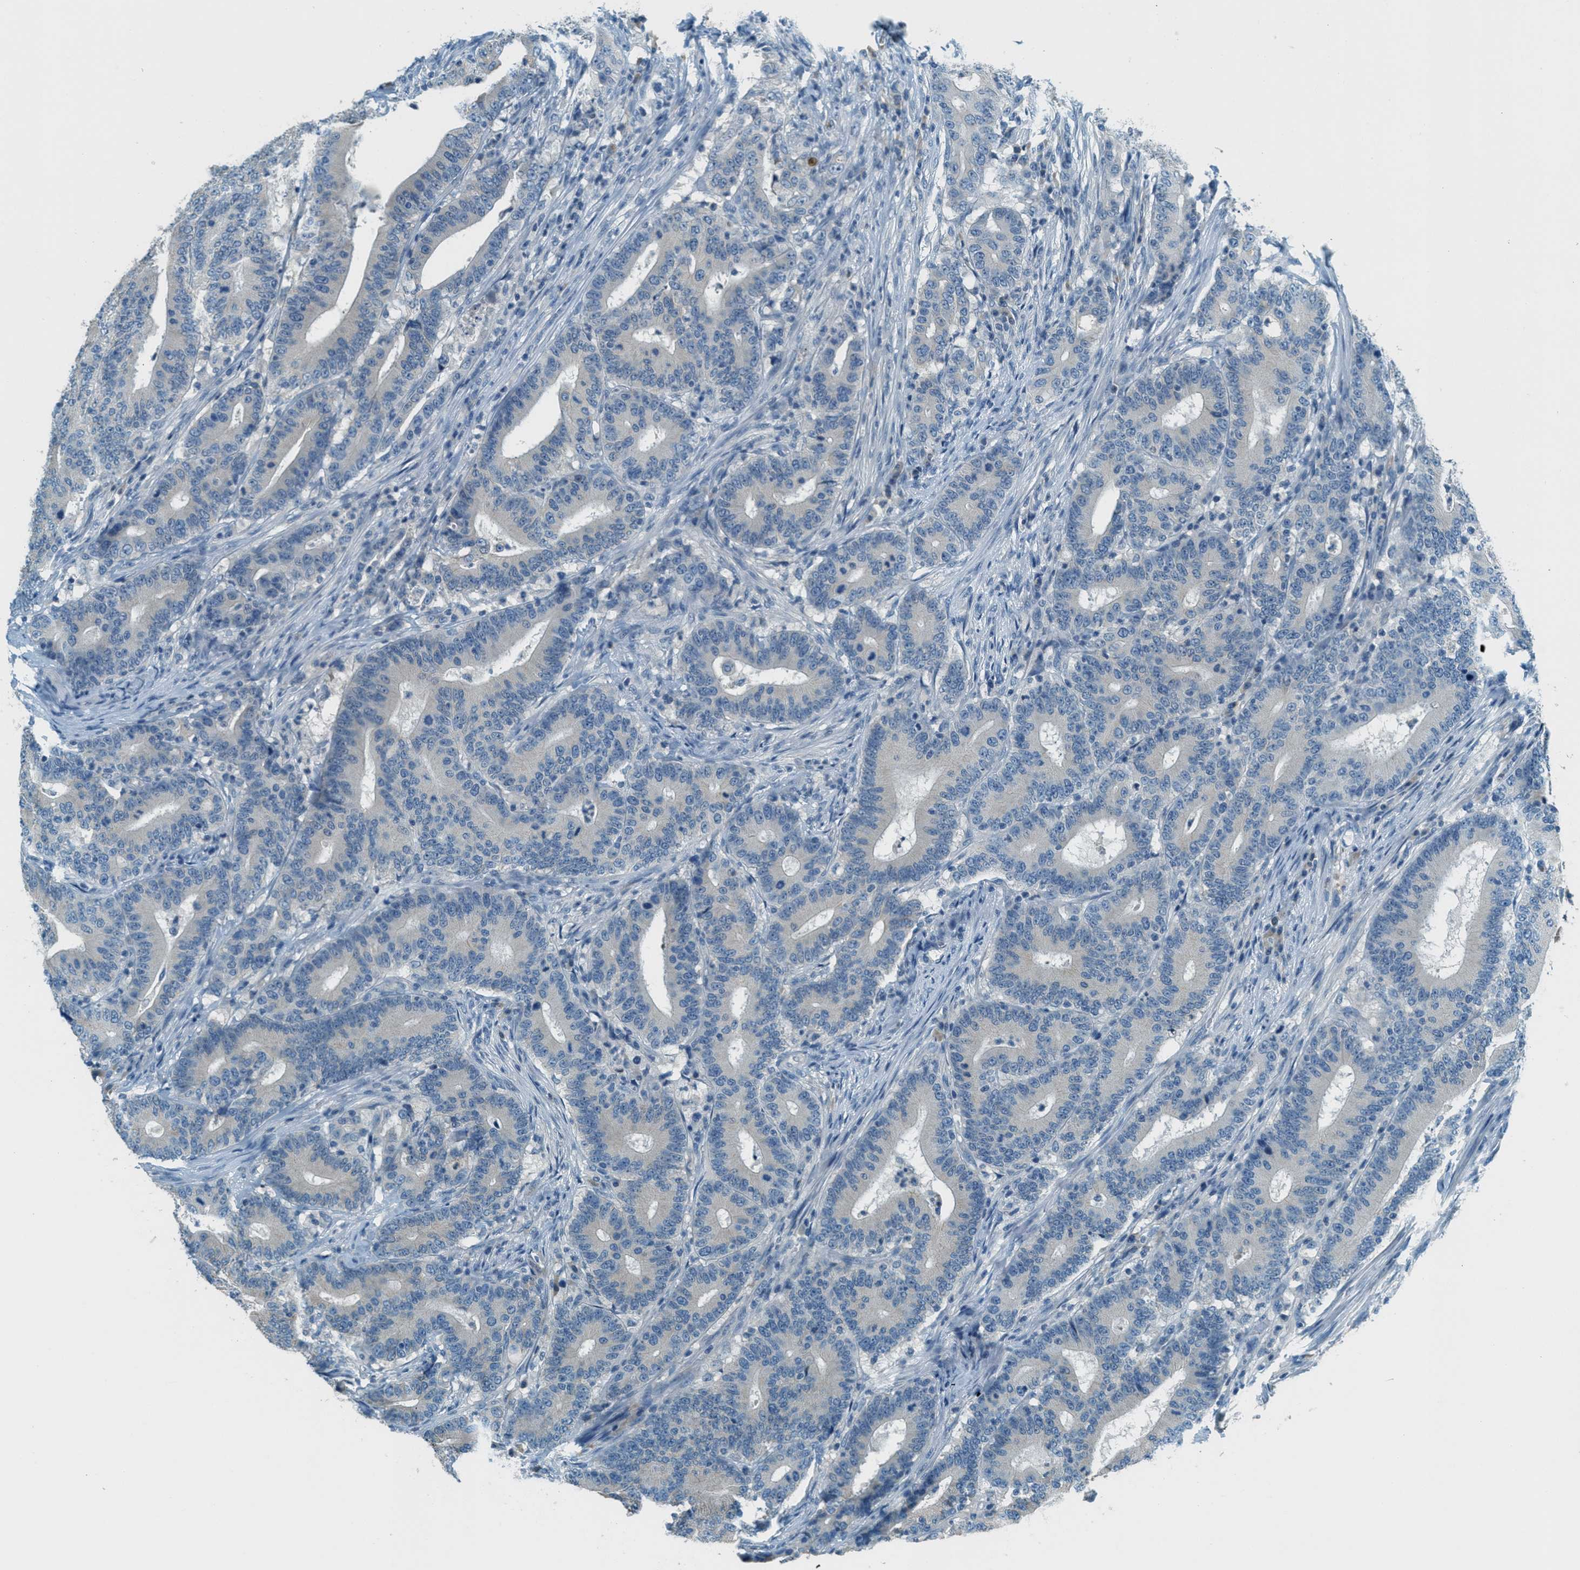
{"staining": {"intensity": "negative", "quantity": "none", "location": "none"}, "tissue": "colorectal cancer", "cell_type": "Tumor cells", "image_type": "cancer", "snomed": [{"axis": "morphology", "description": "Adenocarcinoma, NOS"}, {"axis": "topography", "description": "Colon"}], "caption": "A micrograph of human adenocarcinoma (colorectal) is negative for staining in tumor cells. (DAB (3,3'-diaminobenzidine) immunohistochemistry (IHC), high magnification).", "gene": "MSLN", "patient": {"sex": "female", "age": 66}}